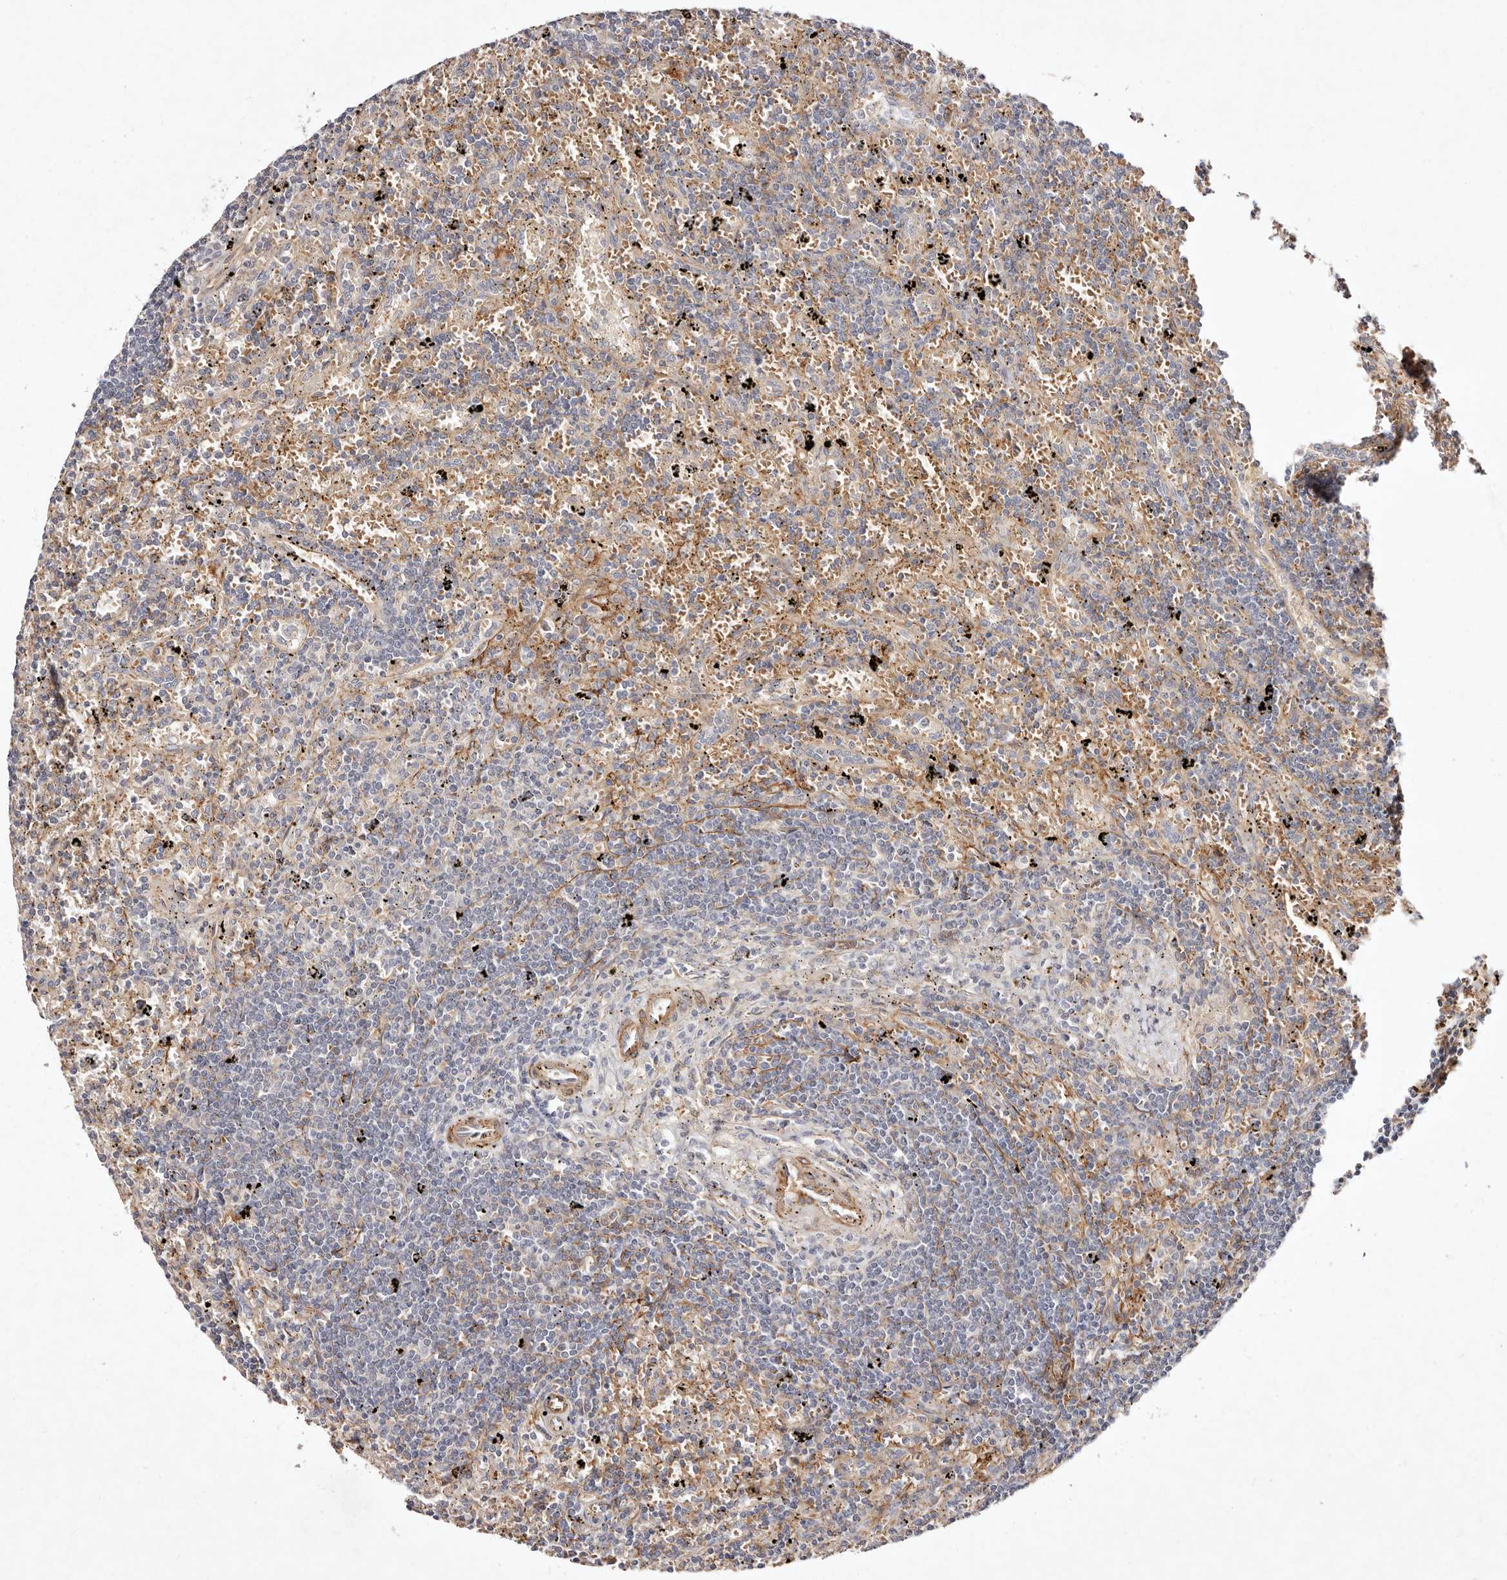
{"staining": {"intensity": "negative", "quantity": "none", "location": "none"}, "tissue": "lymphoma", "cell_type": "Tumor cells", "image_type": "cancer", "snomed": [{"axis": "morphology", "description": "Malignant lymphoma, non-Hodgkin's type, Low grade"}, {"axis": "topography", "description": "Spleen"}], "caption": "High magnification brightfield microscopy of malignant lymphoma, non-Hodgkin's type (low-grade) stained with DAB (brown) and counterstained with hematoxylin (blue): tumor cells show no significant positivity.", "gene": "MTMR11", "patient": {"sex": "male", "age": 76}}